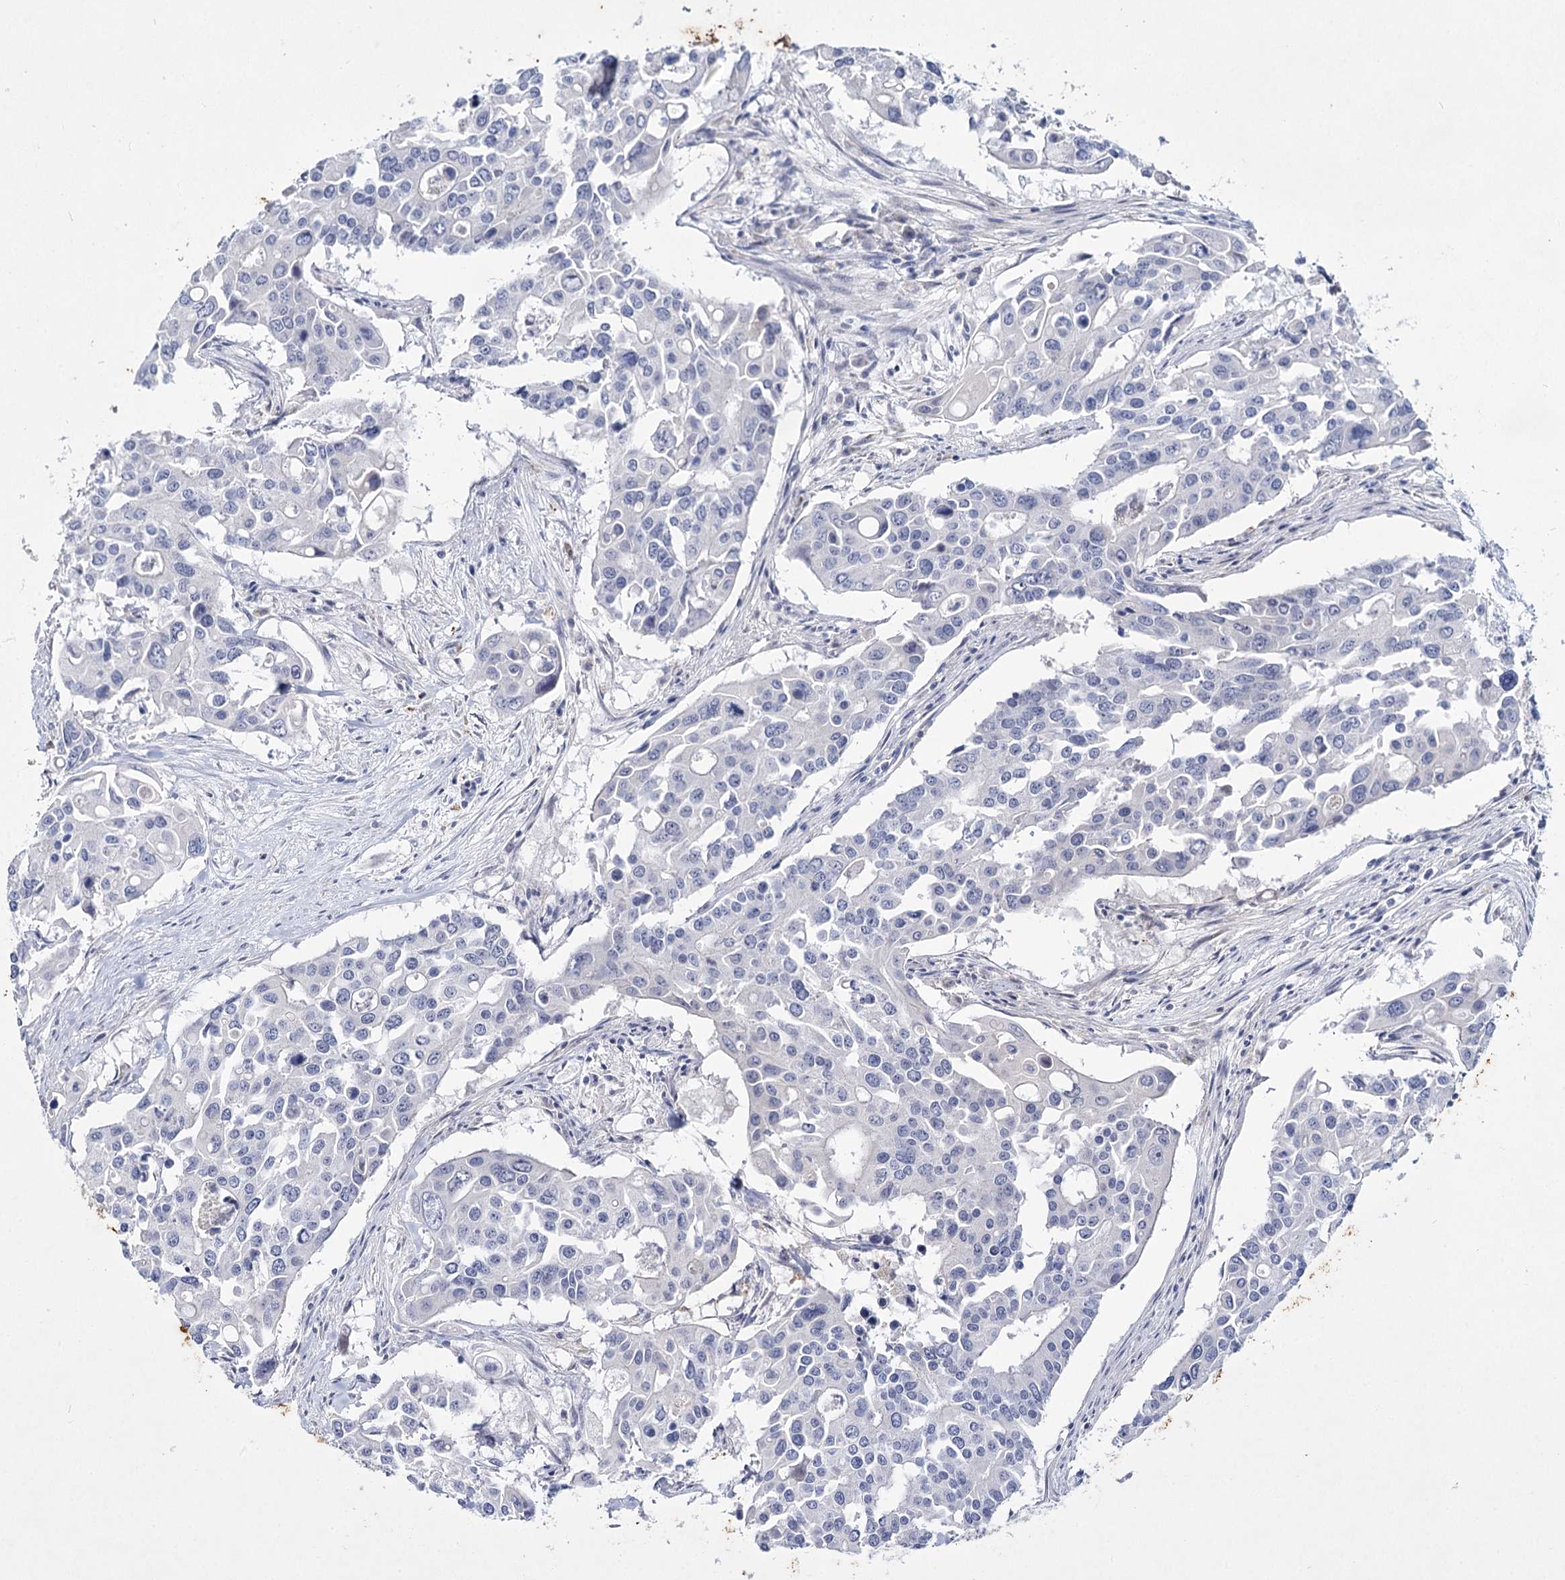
{"staining": {"intensity": "negative", "quantity": "none", "location": "none"}, "tissue": "colorectal cancer", "cell_type": "Tumor cells", "image_type": "cancer", "snomed": [{"axis": "morphology", "description": "Adenocarcinoma, NOS"}, {"axis": "topography", "description": "Colon"}], "caption": "IHC image of neoplastic tissue: colorectal adenocarcinoma stained with DAB exhibits no significant protein positivity in tumor cells.", "gene": "CCDC73", "patient": {"sex": "male", "age": 77}}